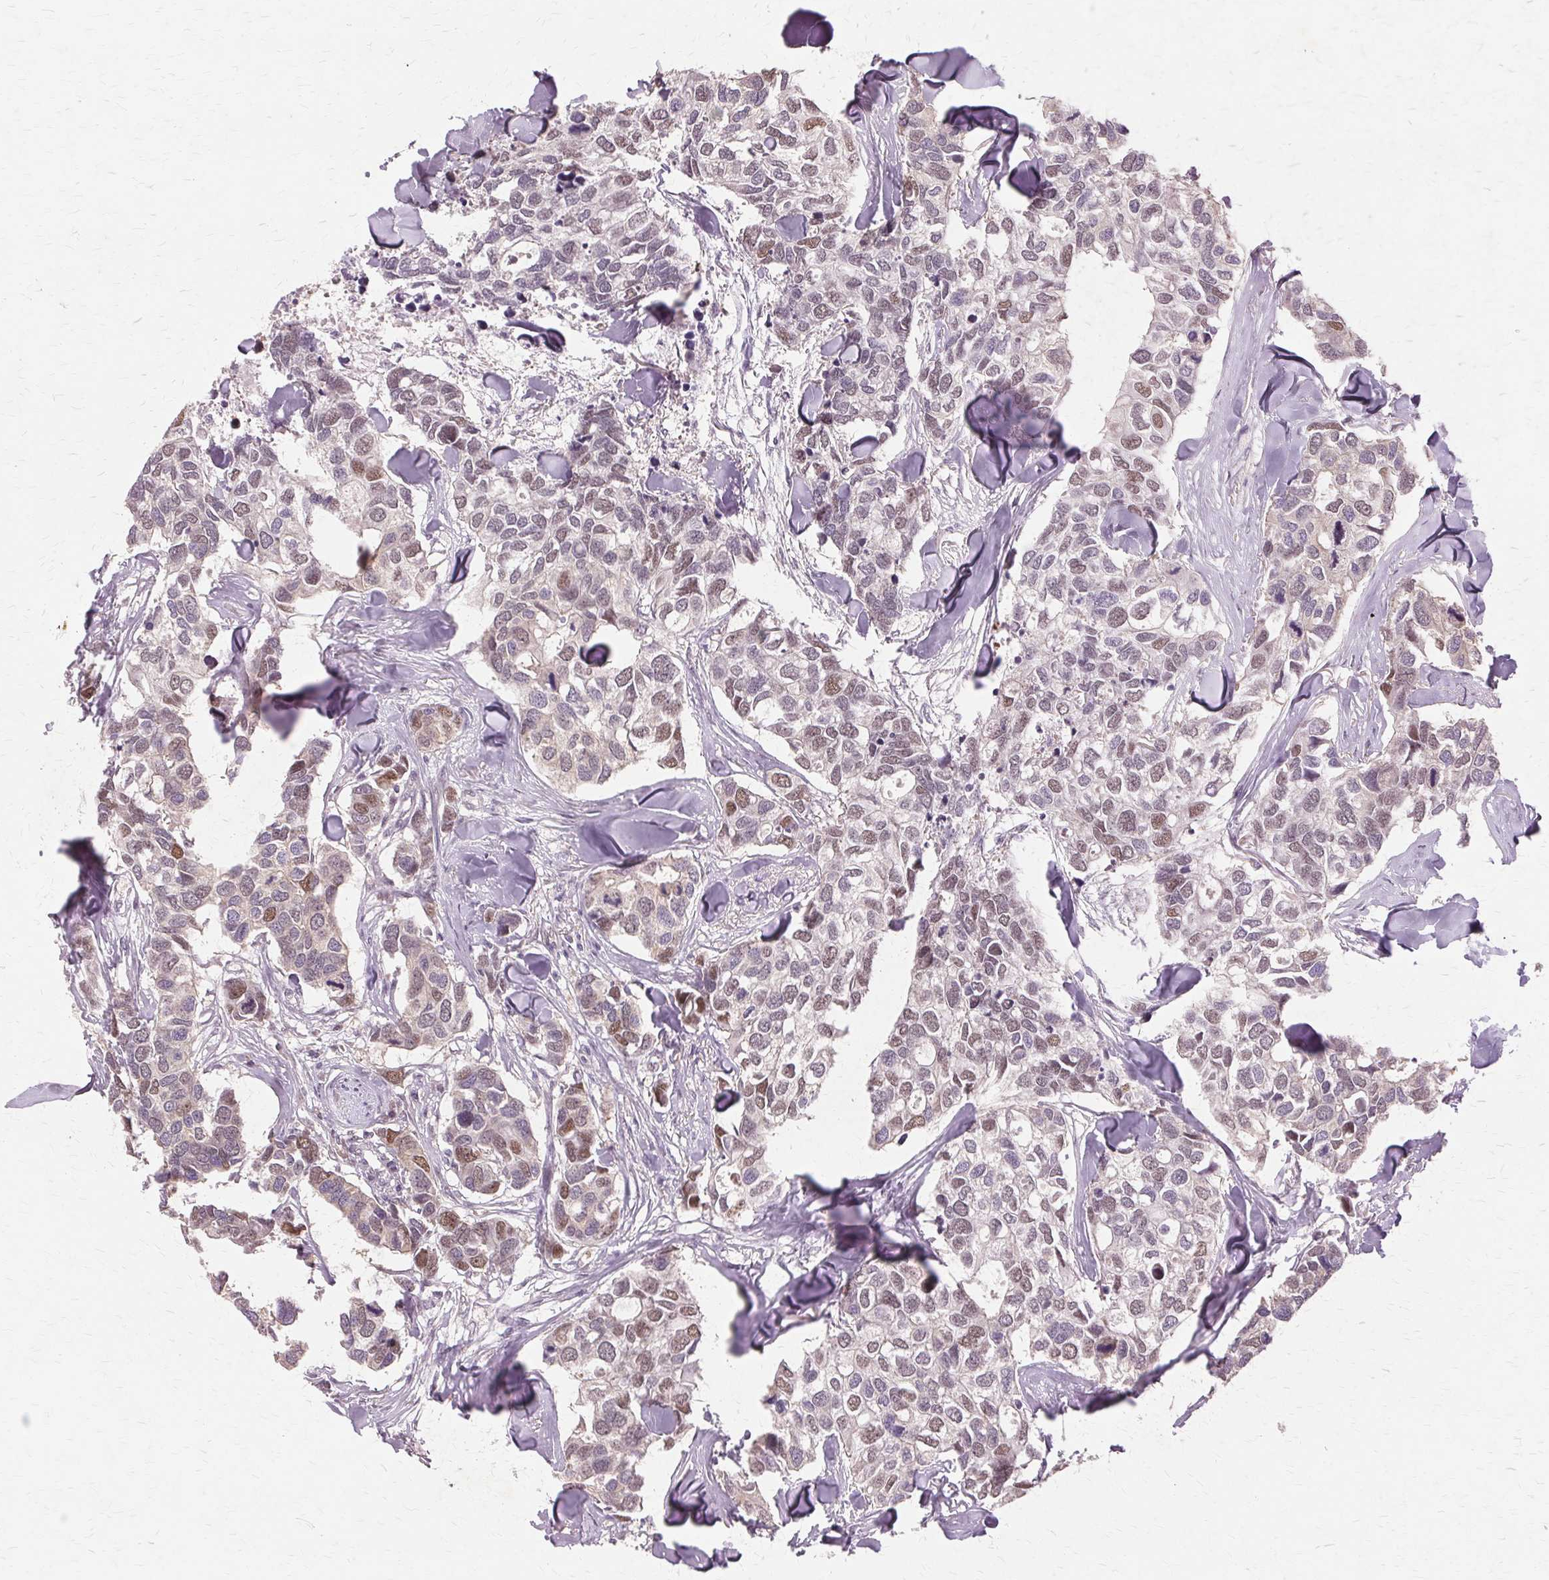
{"staining": {"intensity": "weak", "quantity": "25%-75%", "location": "nuclear"}, "tissue": "breast cancer", "cell_type": "Tumor cells", "image_type": "cancer", "snomed": [{"axis": "morphology", "description": "Duct carcinoma"}, {"axis": "topography", "description": "Breast"}], "caption": "This is a photomicrograph of IHC staining of breast invasive ductal carcinoma, which shows weak expression in the nuclear of tumor cells.", "gene": "PRMT5", "patient": {"sex": "female", "age": 83}}